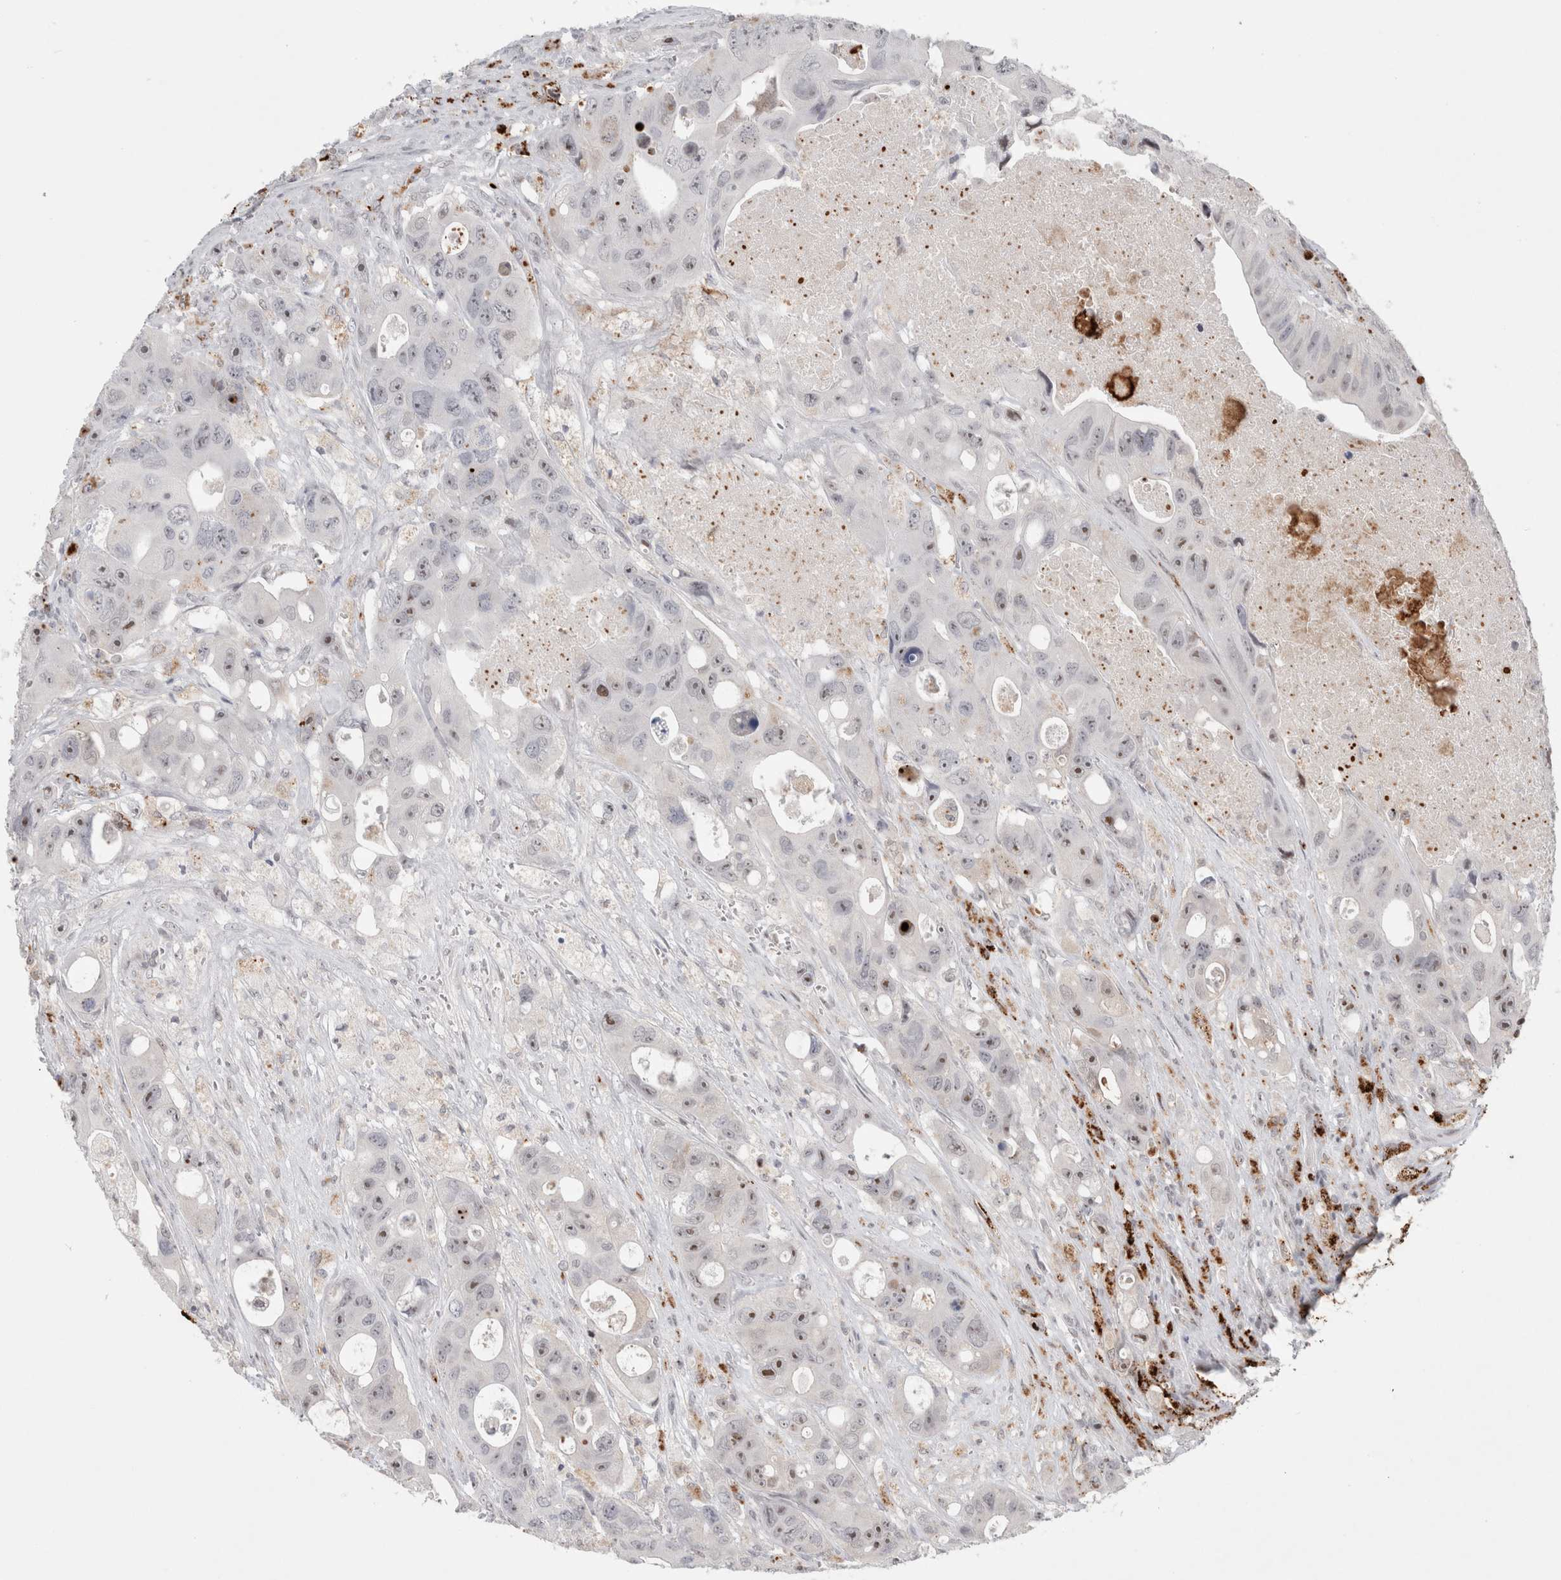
{"staining": {"intensity": "moderate", "quantity": "<25%", "location": "nuclear"}, "tissue": "colorectal cancer", "cell_type": "Tumor cells", "image_type": "cancer", "snomed": [{"axis": "morphology", "description": "Adenocarcinoma, NOS"}, {"axis": "topography", "description": "Colon"}], "caption": "This micrograph demonstrates immunohistochemistry (IHC) staining of human colorectal cancer (adenocarcinoma), with low moderate nuclear staining in about <25% of tumor cells.", "gene": "SENP6", "patient": {"sex": "female", "age": 46}}